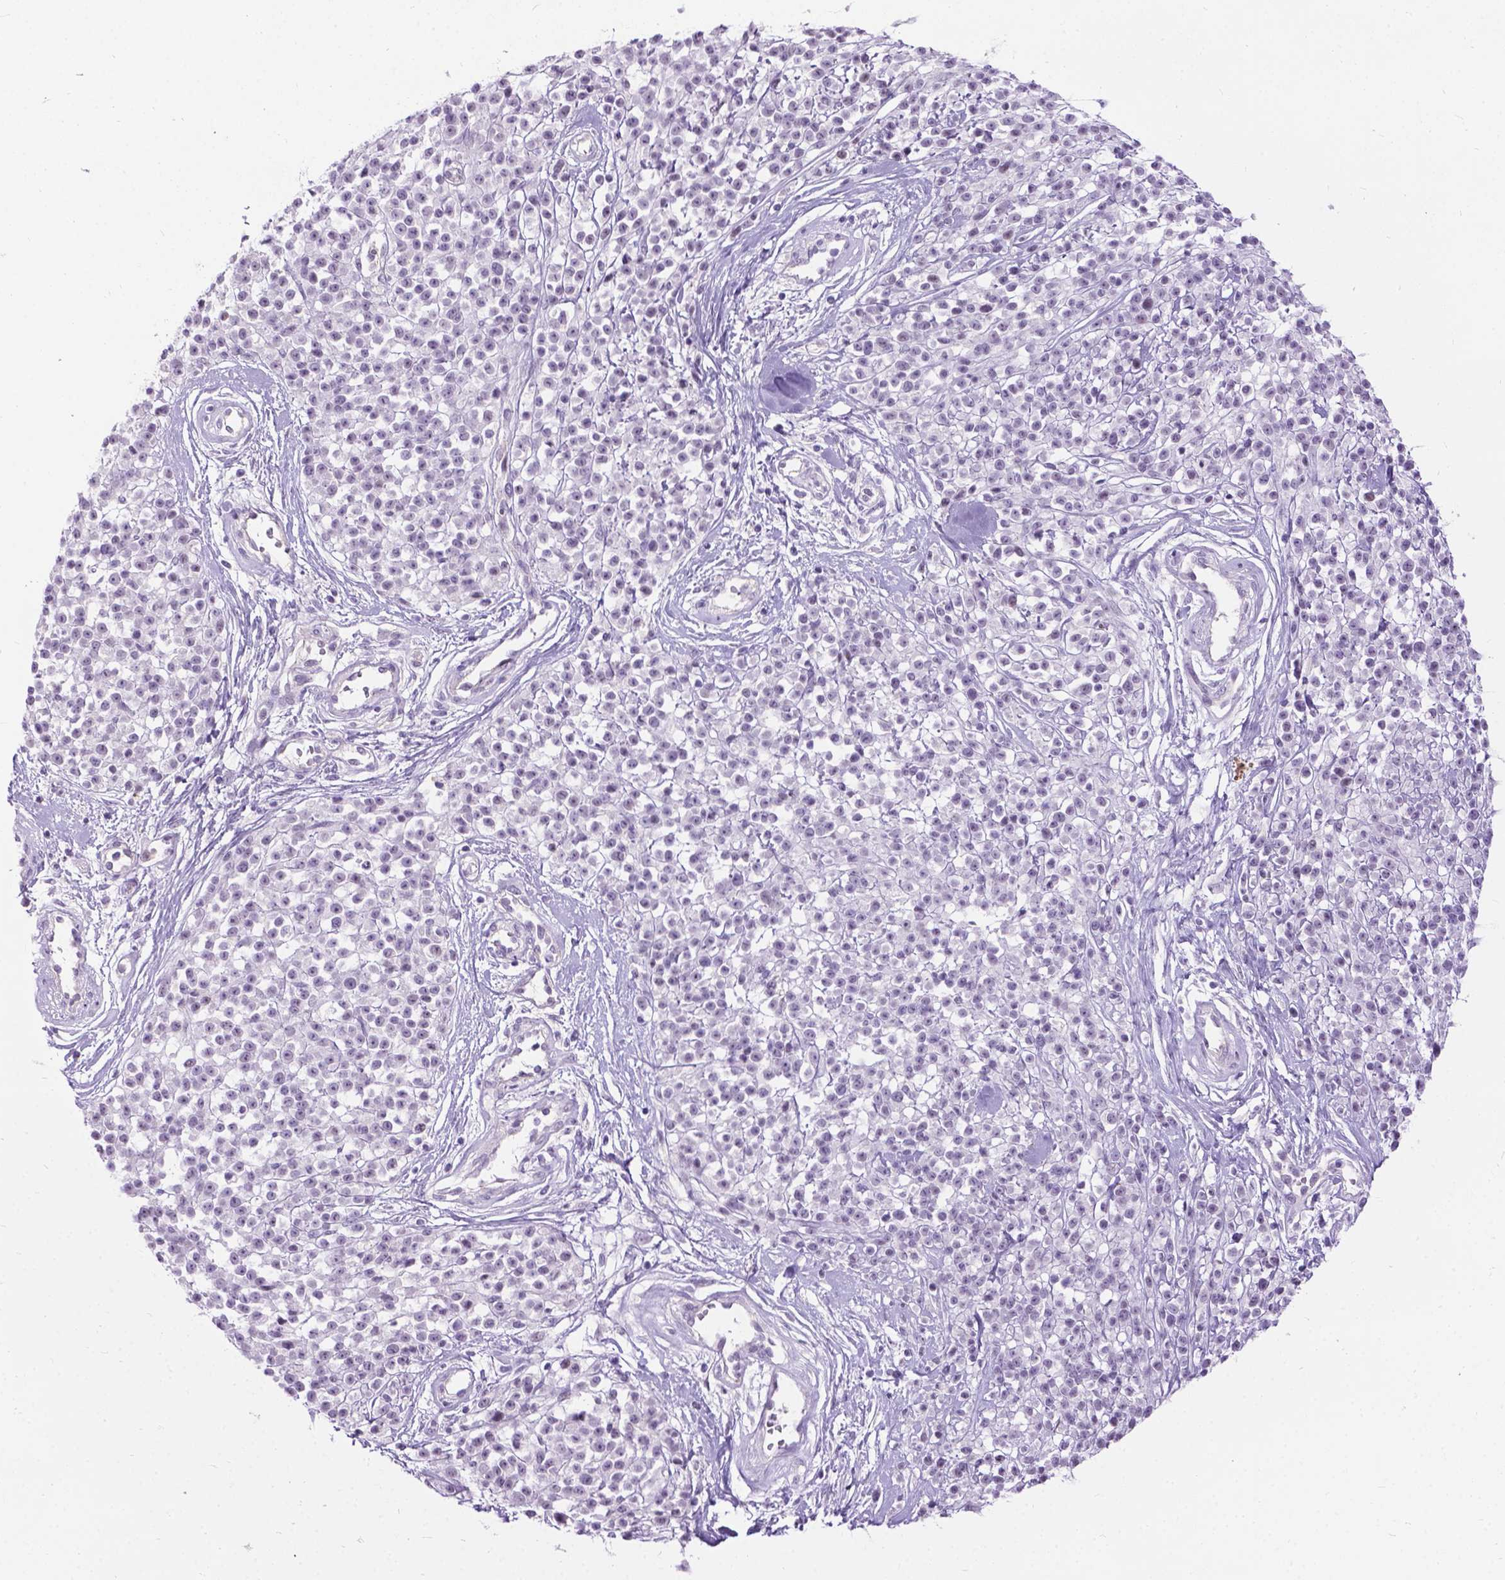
{"staining": {"intensity": "negative", "quantity": "none", "location": "none"}, "tissue": "melanoma", "cell_type": "Tumor cells", "image_type": "cancer", "snomed": [{"axis": "morphology", "description": "Malignant melanoma, NOS"}, {"axis": "topography", "description": "Skin"}, {"axis": "topography", "description": "Skin of trunk"}], "caption": "Tumor cells are negative for protein expression in human melanoma.", "gene": "PROB1", "patient": {"sex": "male", "age": 74}}